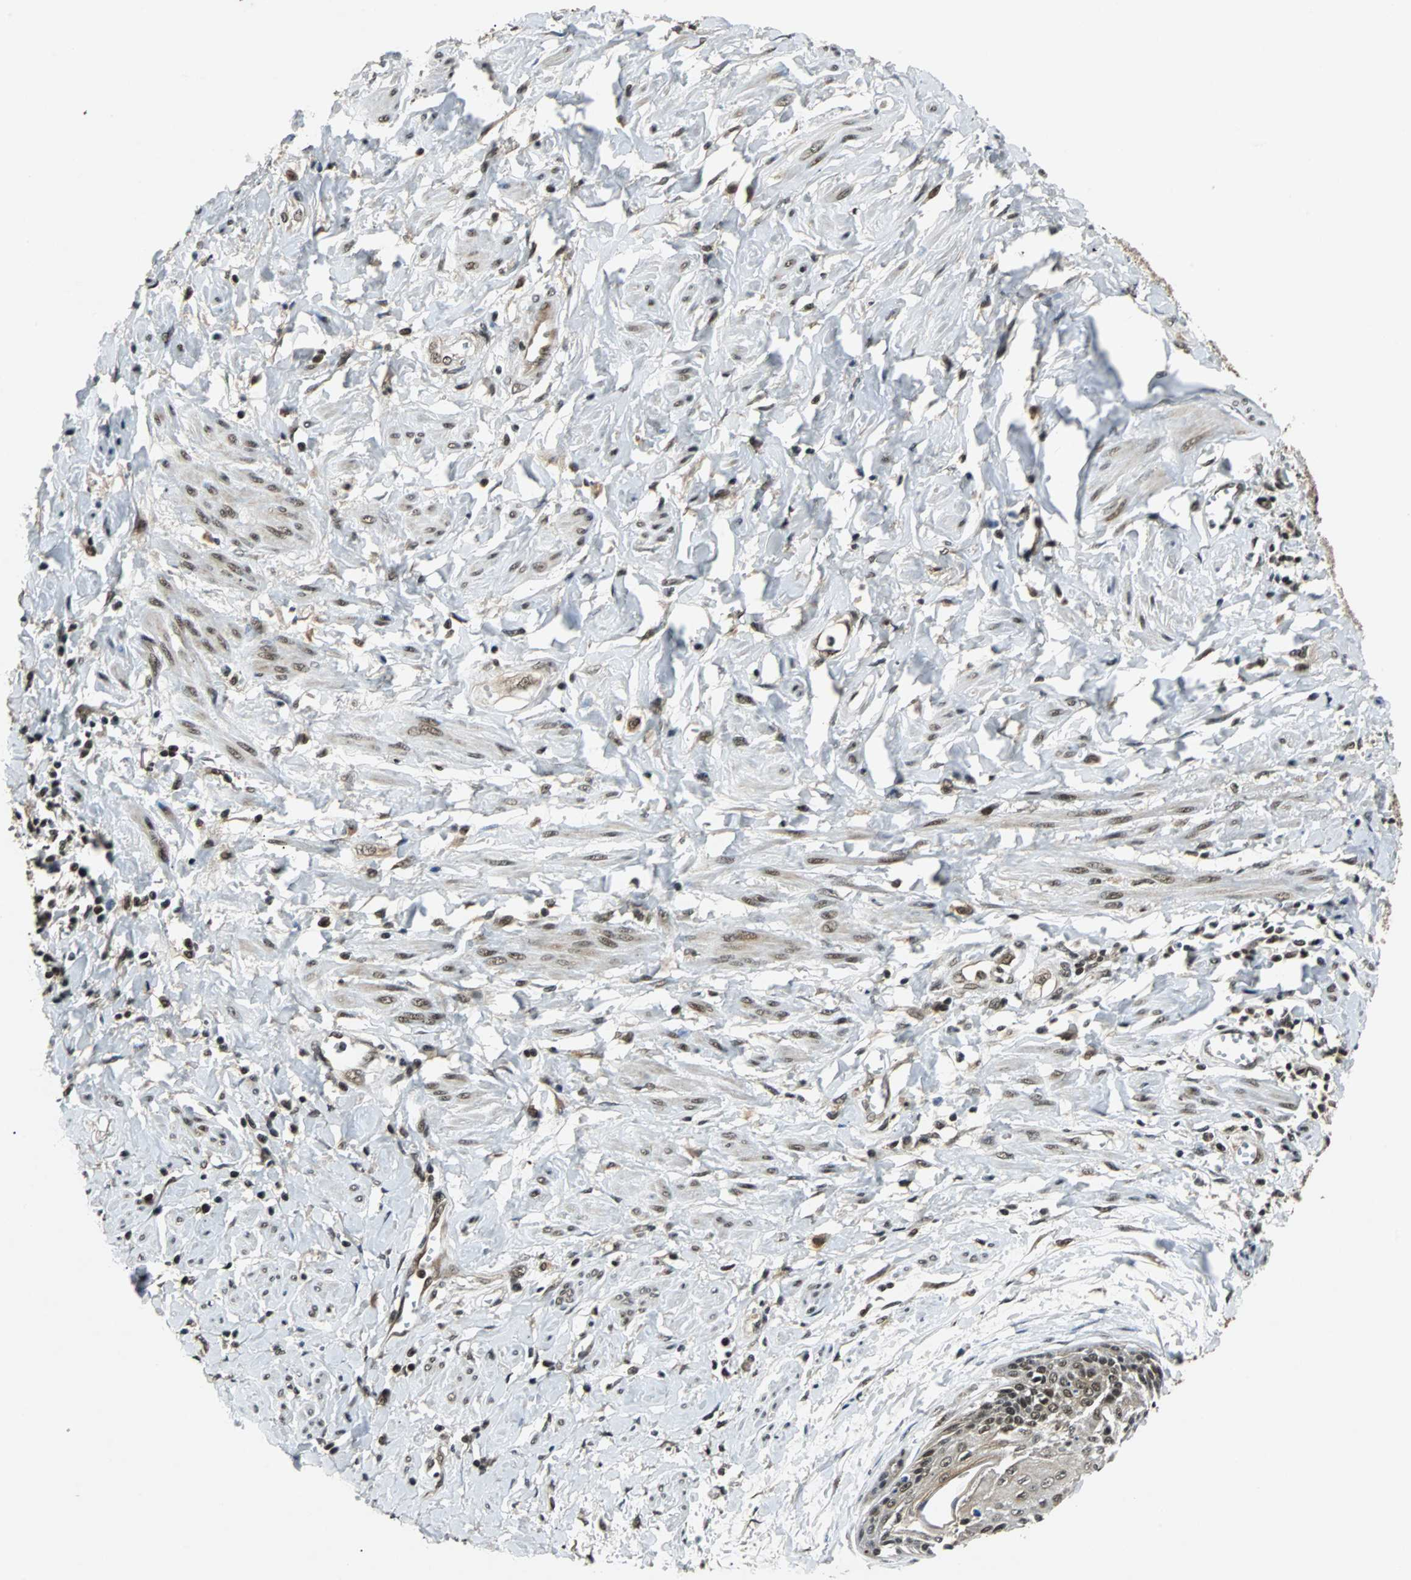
{"staining": {"intensity": "moderate", "quantity": ">75%", "location": "nuclear"}, "tissue": "cervical cancer", "cell_type": "Tumor cells", "image_type": "cancer", "snomed": [{"axis": "morphology", "description": "Squamous cell carcinoma, NOS"}, {"axis": "topography", "description": "Cervix"}], "caption": "This image exhibits IHC staining of human squamous cell carcinoma (cervical), with medium moderate nuclear staining in about >75% of tumor cells.", "gene": "TAF5", "patient": {"sex": "female", "age": 57}}